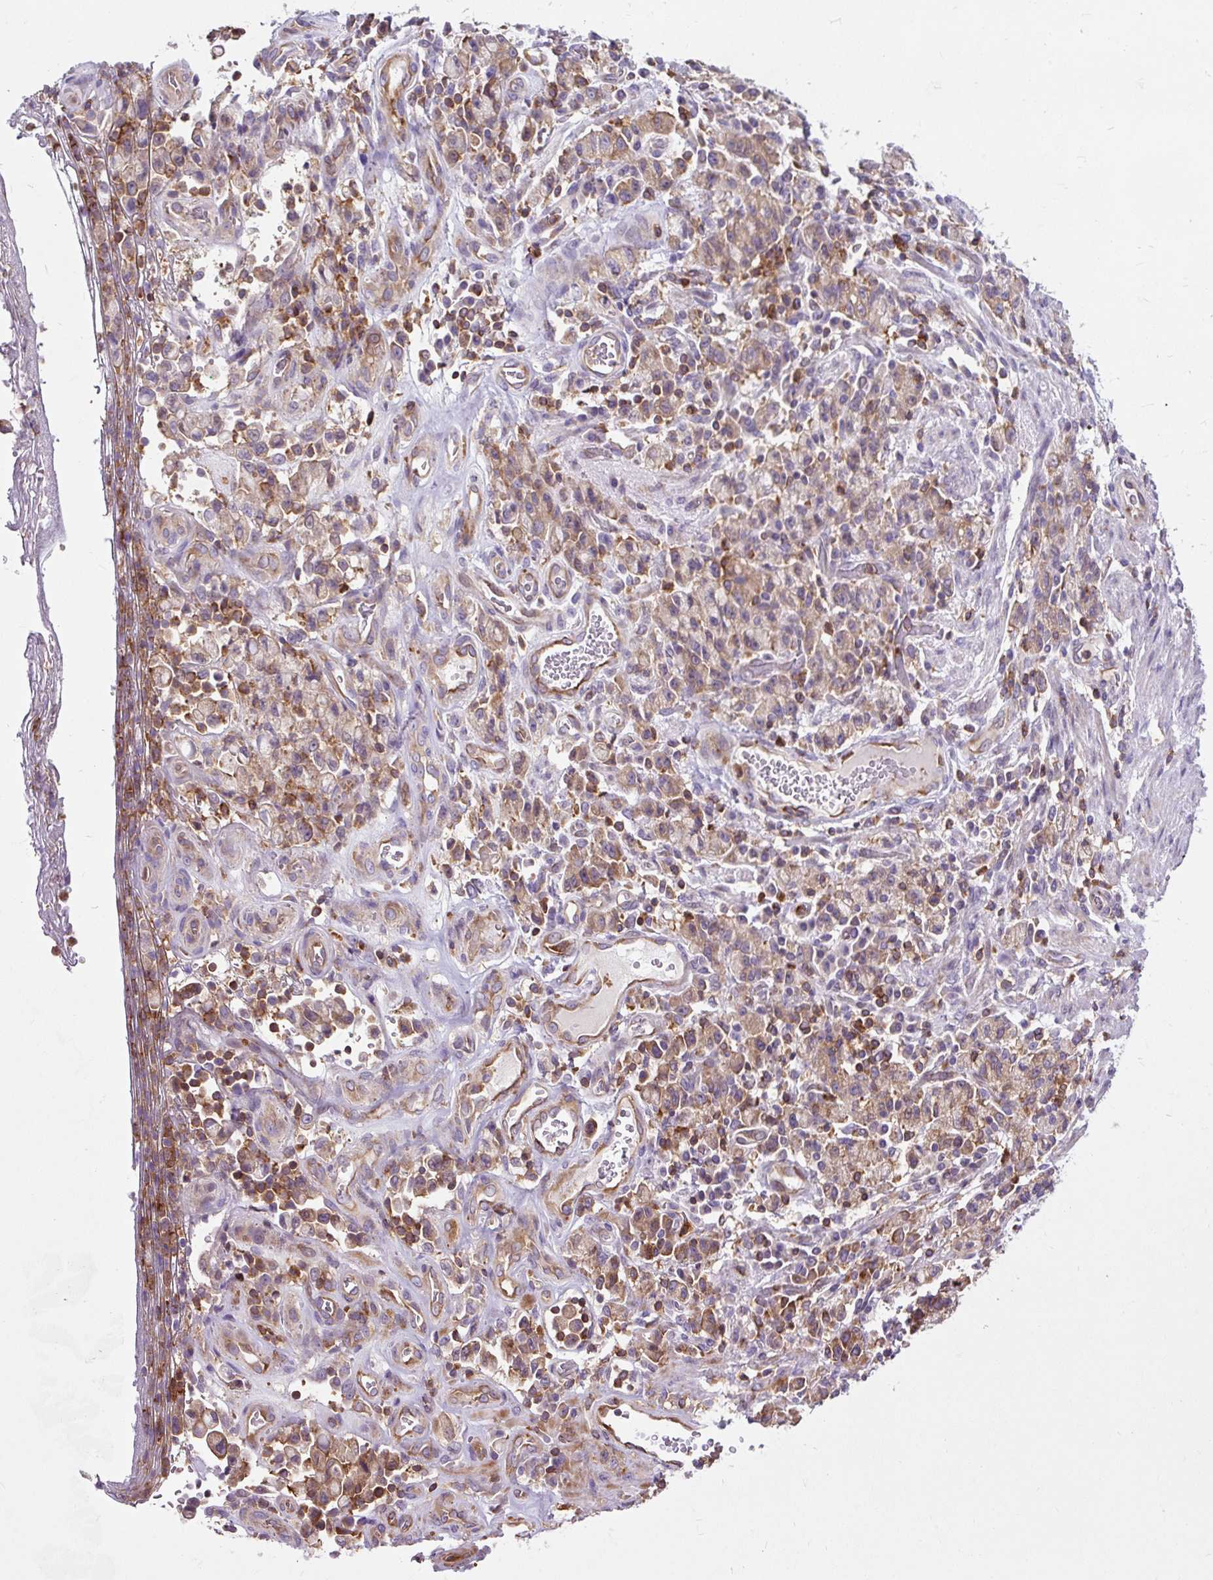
{"staining": {"intensity": "moderate", "quantity": ">75%", "location": "cytoplasmic/membranous"}, "tissue": "stomach cancer", "cell_type": "Tumor cells", "image_type": "cancer", "snomed": [{"axis": "morphology", "description": "Adenocarcinoma, NOS"}, {"axis": "topography", "description": "Stomach"}], "caption": "Moderate cytoplasmic/membranous protein positivity is seen in about >75% of tumor cells in adenocarcinoma (stomach).", "gene": "CISD3", "patient": {"sex": "male", "age": 77}}